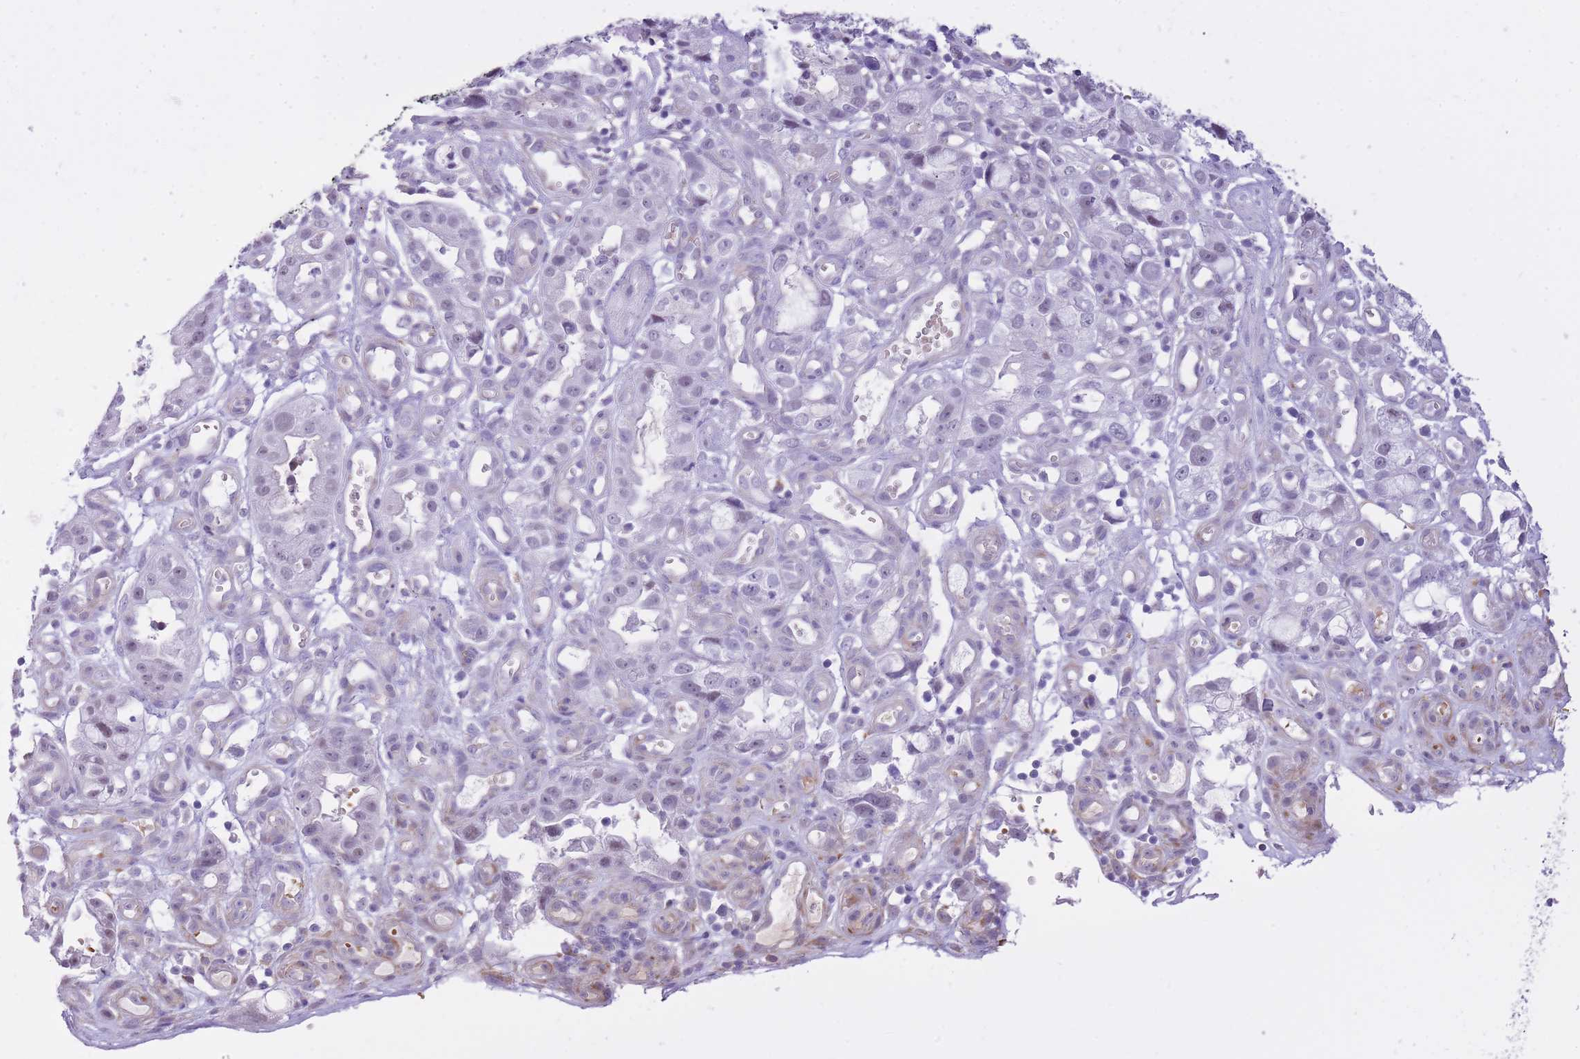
{"staining": {"intensity": "negative", "quantity": "none", "location": "none"}, "tissue": "stomach cancer", "cell_type": "Tumor cells", "image_type": "cancer", "snomed": [{"axis": "morphology", "description": "Adenocarcinoma, NOS"}, {"axis": "topography", "description": "Stomach"}], "caption": "A micrograph of adenocarcinoma (stomach) stained for a protein reveals no brown staining in tumor cells.", "gene": "MEIOSIN", "patient": {"sex": "male", "age": 55}}